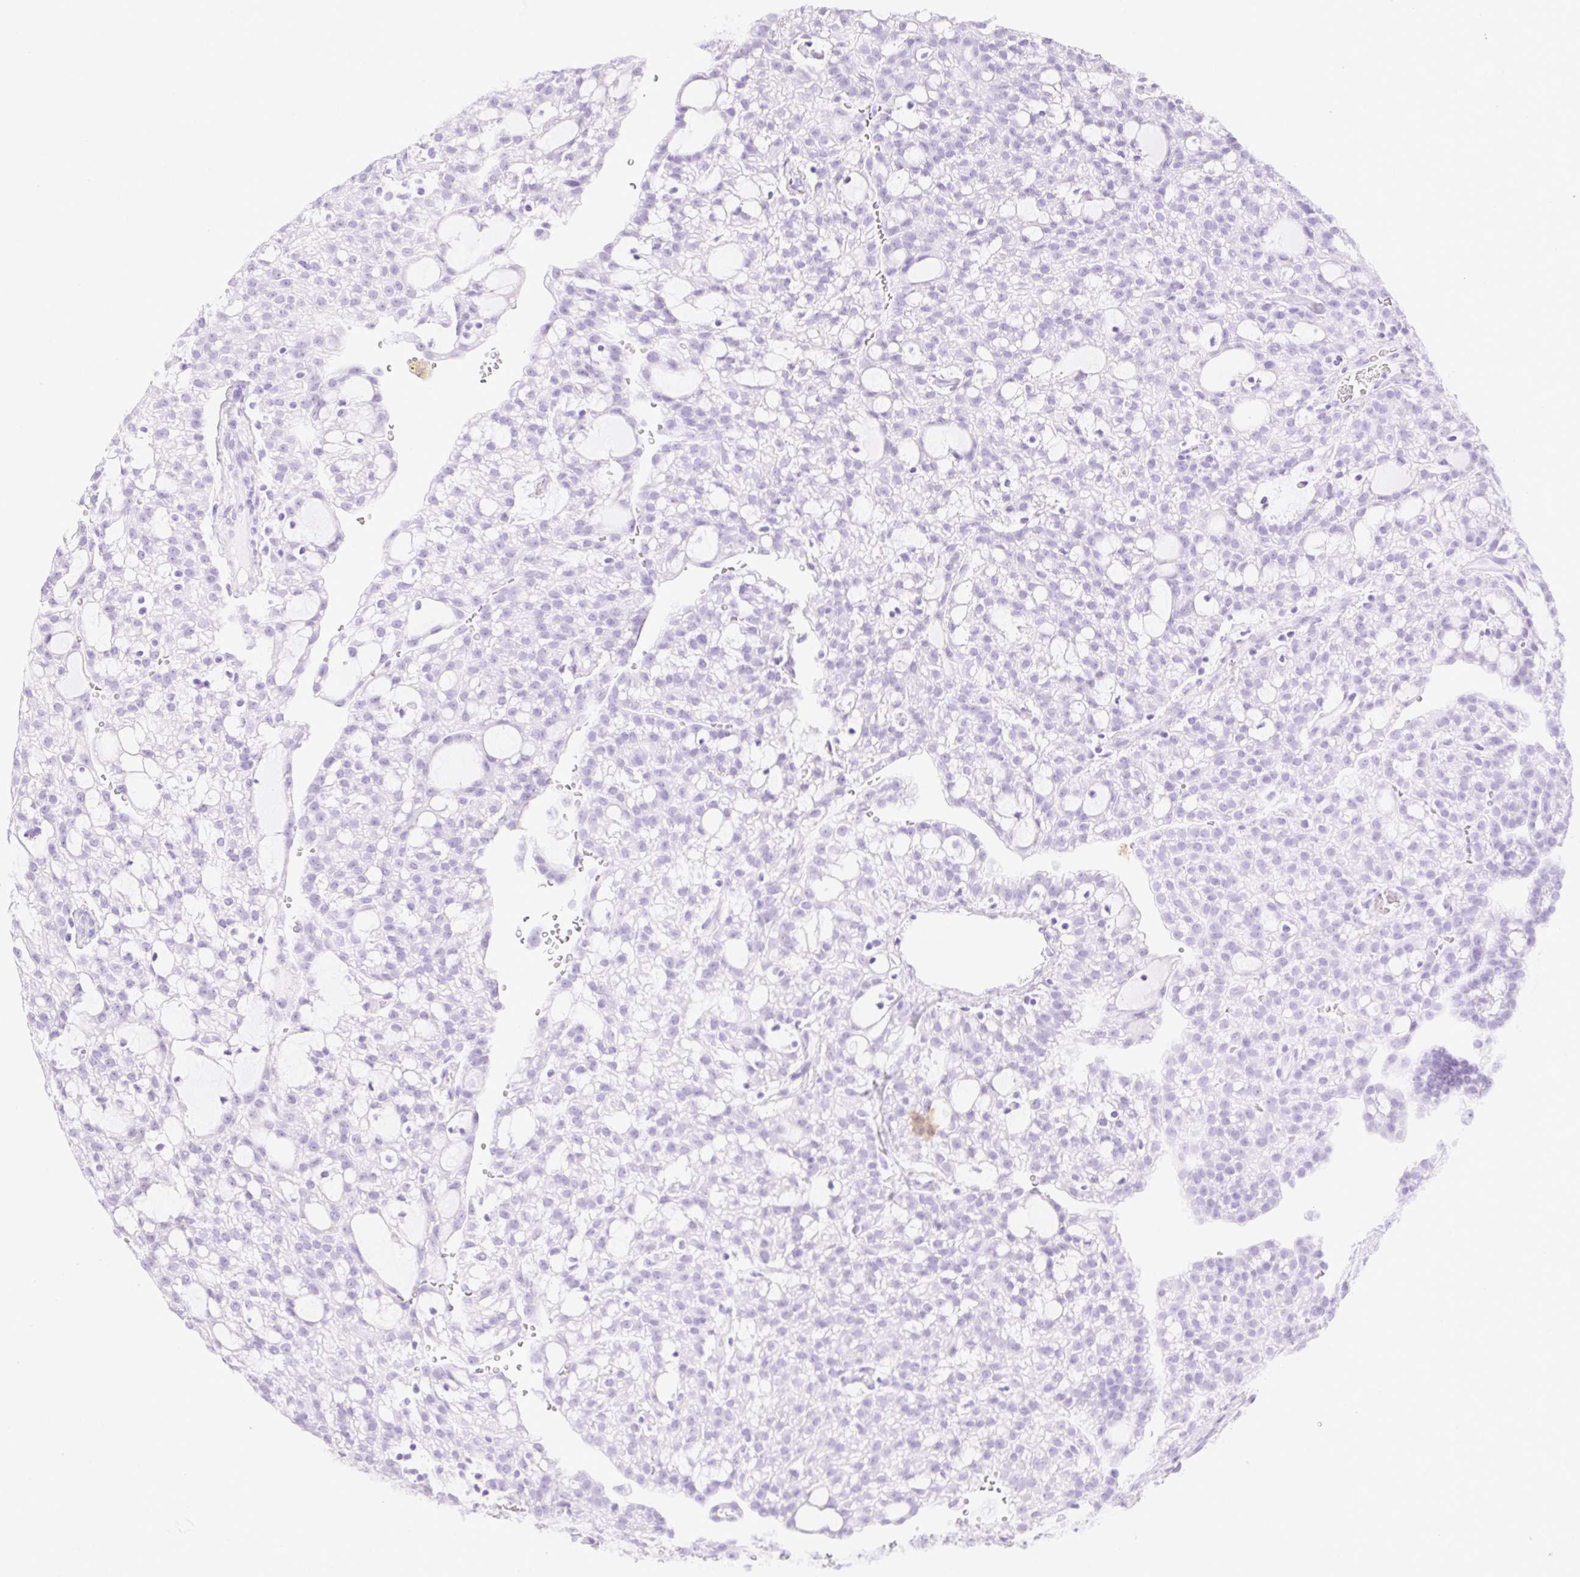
{"staining": {"intensity": "negative", "quantity": "none", "location": "none"}, "tissue": "renal cancer", "cell_type": "Tumor cells", "image_type": "cancer", "snomed": [{"axis": "morphology", "description": "Adenocarcinoma, NOS"}, {"axis": "topography", "description": "Kidney"}], "caption": "The immunohistochemistry micrograph has no significant positivity in tumor cells of renal cancer (adenocarcinoma) tissue.", "gene": "RIPPLY3", "patient": {"sex": "male", "age": 63}}